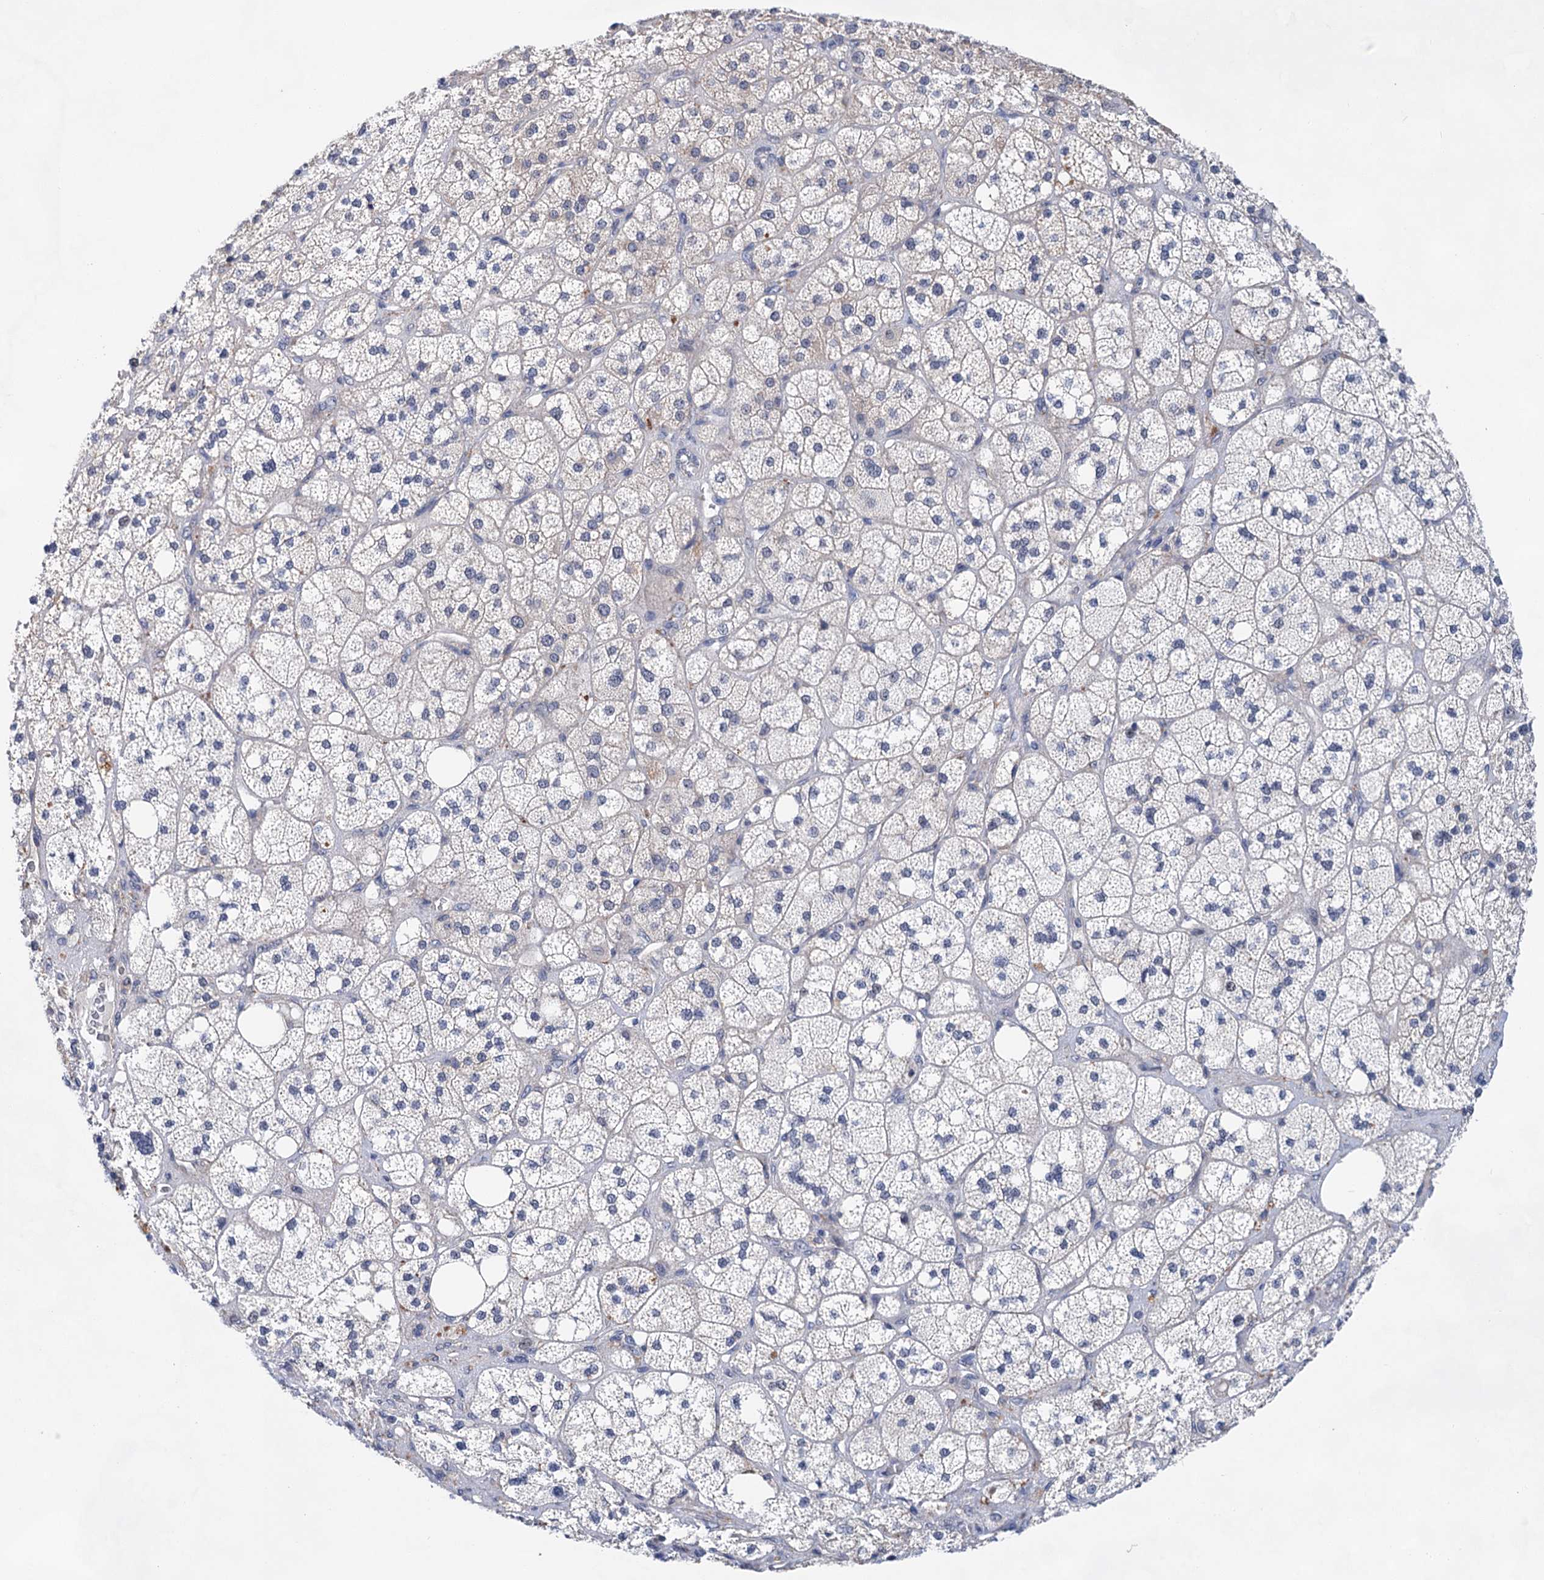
{"staining": {"intensity": "weak", "quantity": "<25%", "location": "cytoplasmic/membranous"}, "tissue": "adrenal gland", "cell_type": "Glandular cells", "image_type": "normal", "snomed": [{"axis": "morphology", "description": "Normal tissue, NOS"}, {"axis": "topography", "description": "Adrenal gland"}], "caption": "Protein analysis of unremarkable adrenal gland demonstrates no significant positivity in glandular cells.", "gene": "MORN3", "patient": {"sex": "male", "age": 61}}